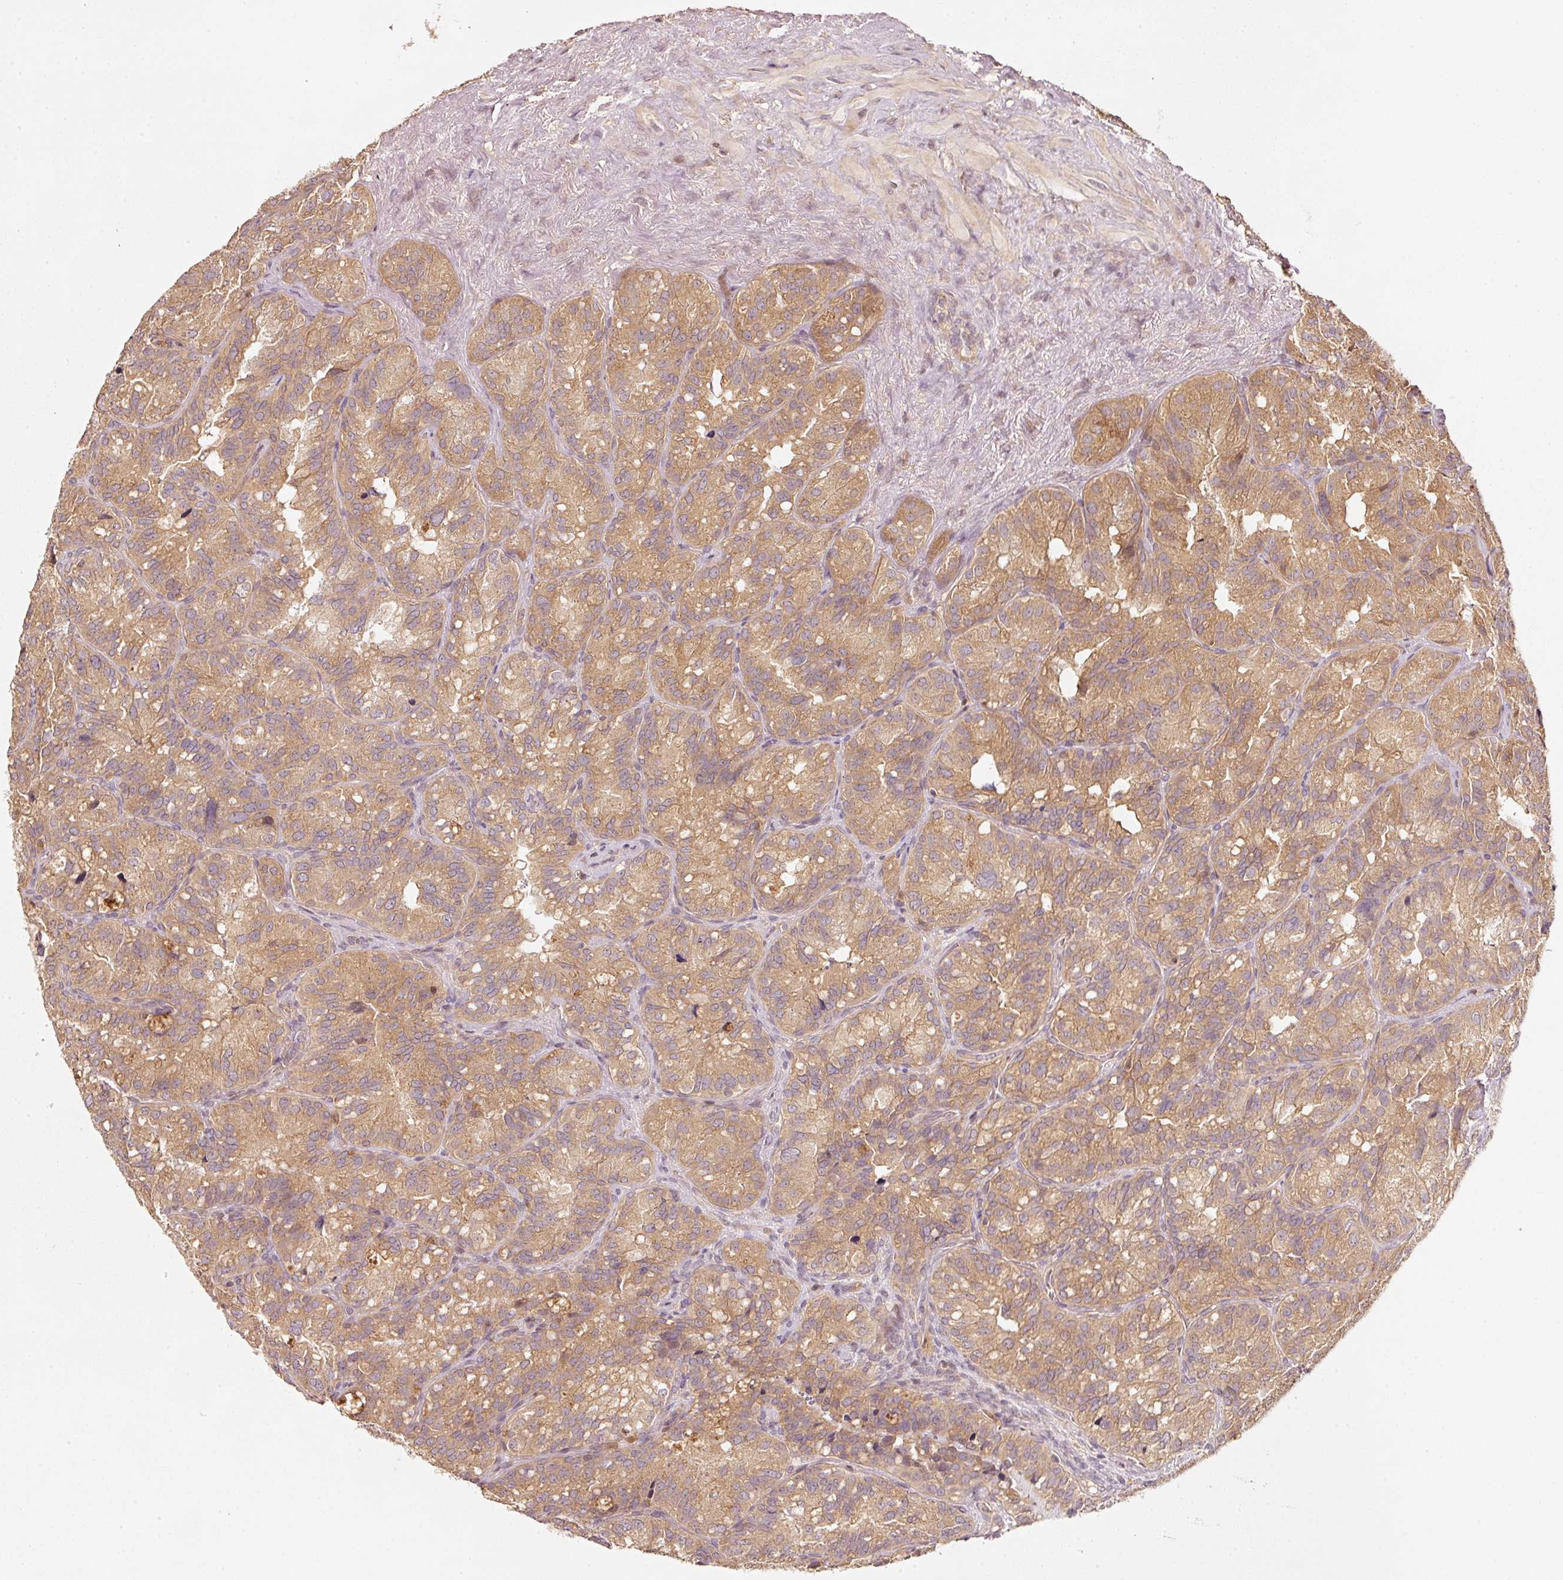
{"staining": {"intensity": "moderate", "quantity": ">75%", "location": "cytoplasmic/membranous"}, "tissue": "seminal vesicle", "cell_type": "Glandular cells", "image_type": "normal", "snomed": [{"axis": "morphology", "description": "Normal tissue, NOS"}, {"axis": "topography", "description": "Seminal veicle"}], "caption": "Glandular cells exhibit medium levels of moderate cytoplasmic/membranous positivity in about >75% of cells in normal human seminal vesicle.", "gene": "RRAS2", "patient": {"sex": "male", "age": 69}}